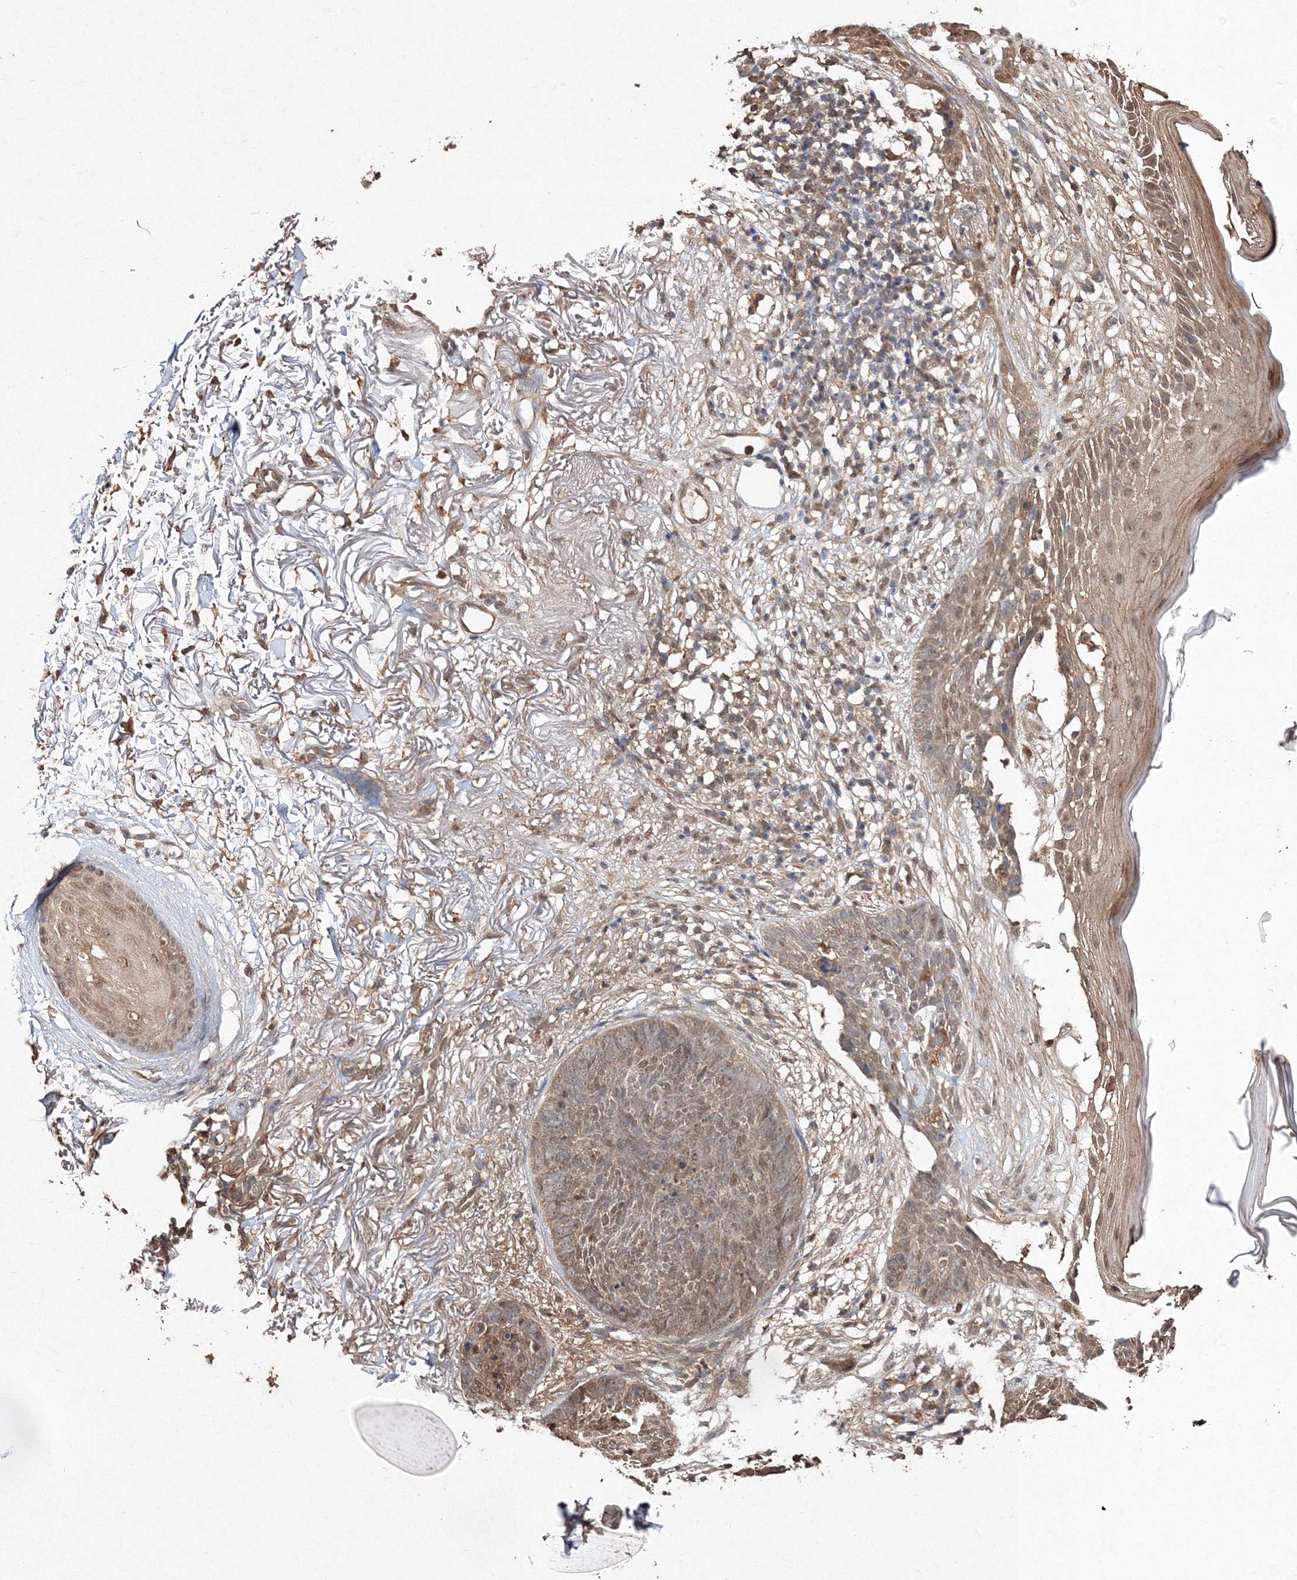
{"staining": {"intensity": "weak", "quantity": "25%-75%", "location": "cytoplasmic/membranous,nuclear"}, "tissue": "skin cancer", "cell_type": "Tumor cells", "image_type": "cancer", "snomed": [{"axis": "morphology", "description": "Normal tissue, NOS"}, {"axis": "morphology", "description": "Basal cell carcinoma"}, {"axis": "topography", "description": "Skin"}], "caption": "Immunohistochemical staining of human skin basal cell carcinoma shows weak cytoplasmic/membranous and nuclear protein staining in approximately 25%-75% of tumor cells.", "gene": "S100A11", "patient": {"sex": "female", "age": 70}}